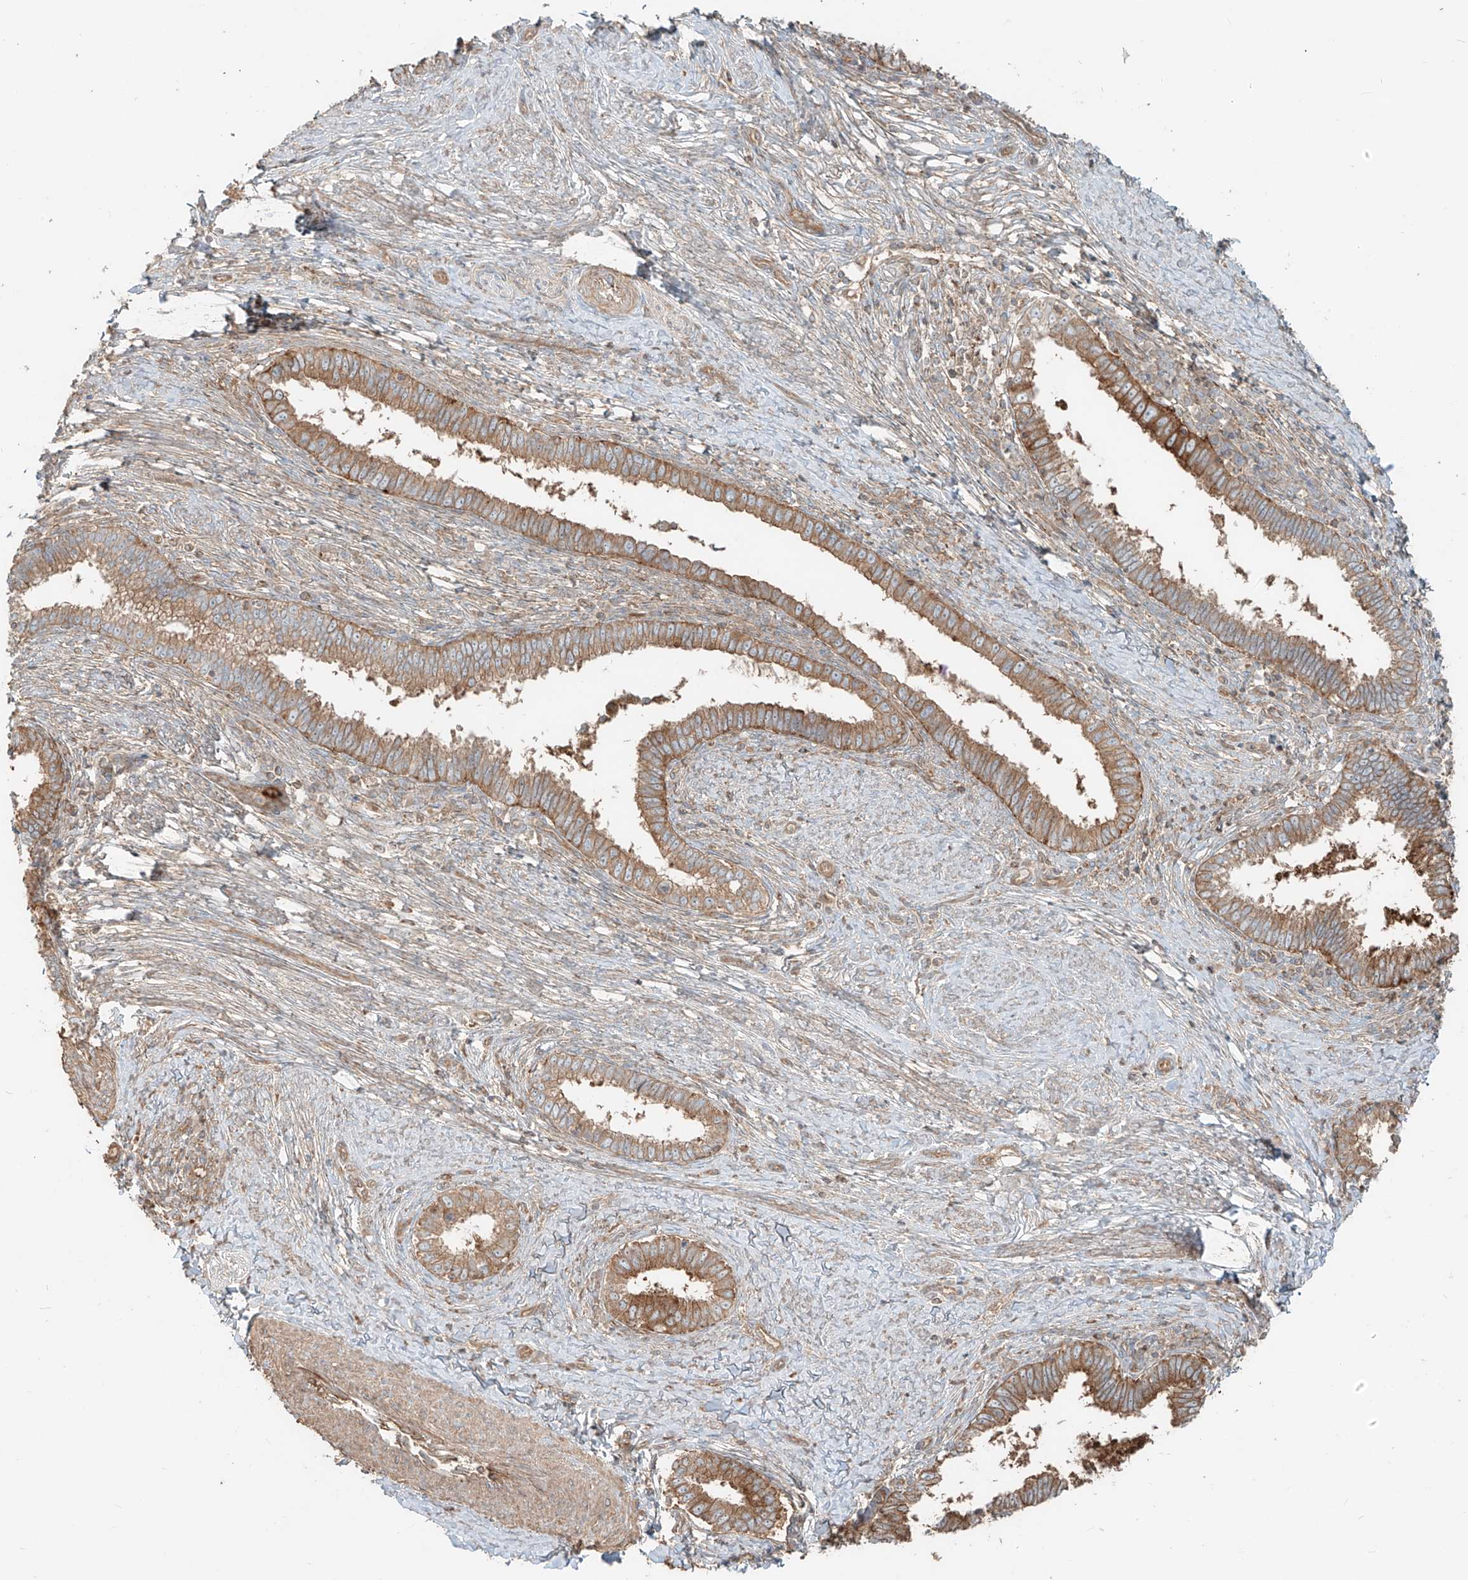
{"staining": {"intensity": "moderate", "quantity": ">75%", "location": "cytoplasmic/membranous"}, "tissue": "cervical cancer", "cell_type": "Tumor cells", "image_type": "cancer", "snomed": [{"axis": "morphology", "description": "Adenocarcinoma, NOS"}, {"axis": "topography", "description": "Cervix"}], "caption": "This is an image of immunohistochemistry staining of cervical cancer, which shows moderate expression in the cytoplasmic/membranous of tumor cells.", "gene": "CCDC115", "patient": {"sex": "female", "age": 36}}